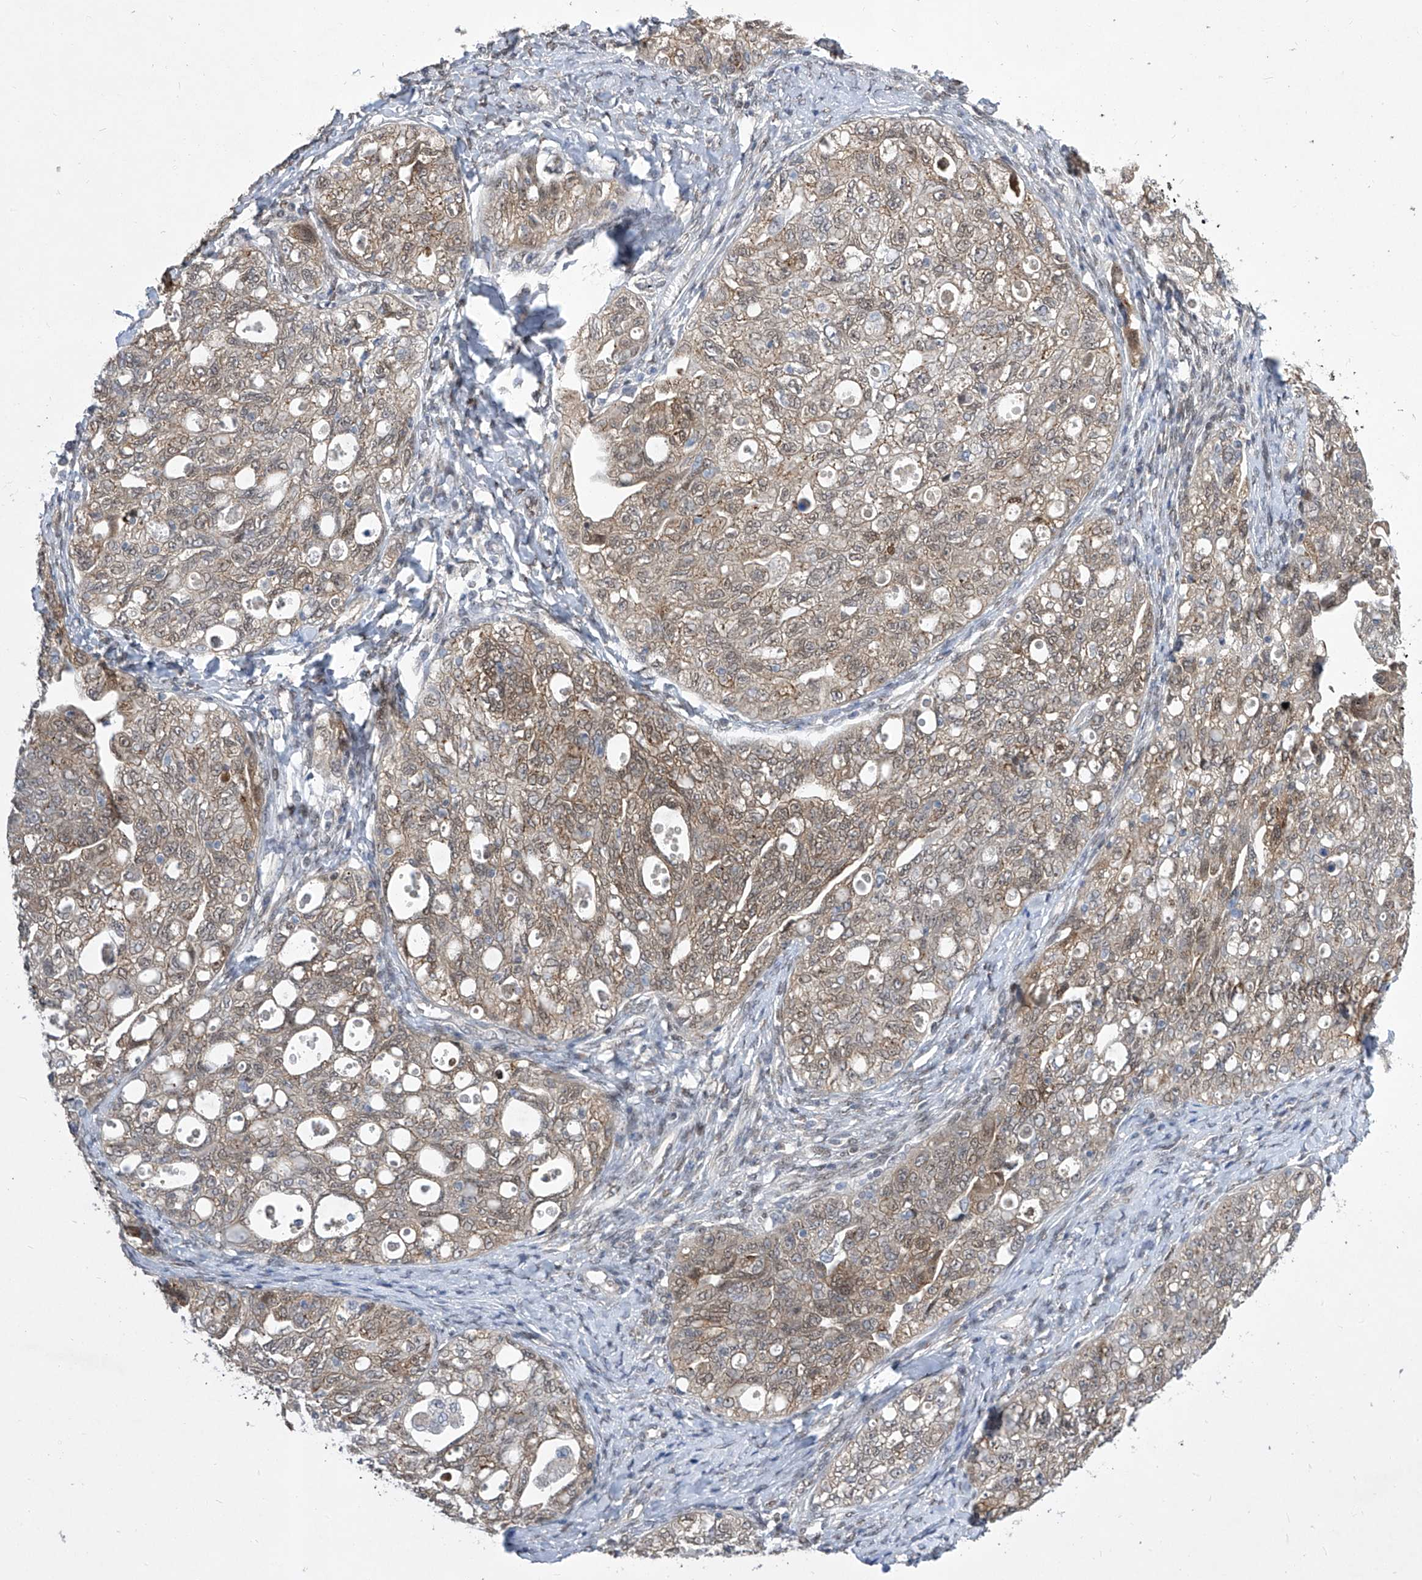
{"staining": {"intensity": "weak", "quantity": ">75%", "location": "cytoplasmic/membranous"}, "tissue": "ovarian cancer", "cell_type": "Tumor cells", "image_type": "cancer", "snomed": [{"axis": "morphology", "description": "Carcinoma, NOS"}, {"axis": "morphology", "description": "Cystadenocarcinoma, serous, NOS"}, {"axis": "topography", "description": "Ovary"}], "caption": "Immunohistochemical staining of serous cystadenocarcinoma (ovarian) reveals low levels of weak cytoplasmic/membranous staining in about >75% of tumor cells.", "gene": "CETN2", "patient": {"sex": "female", "age": 69}}